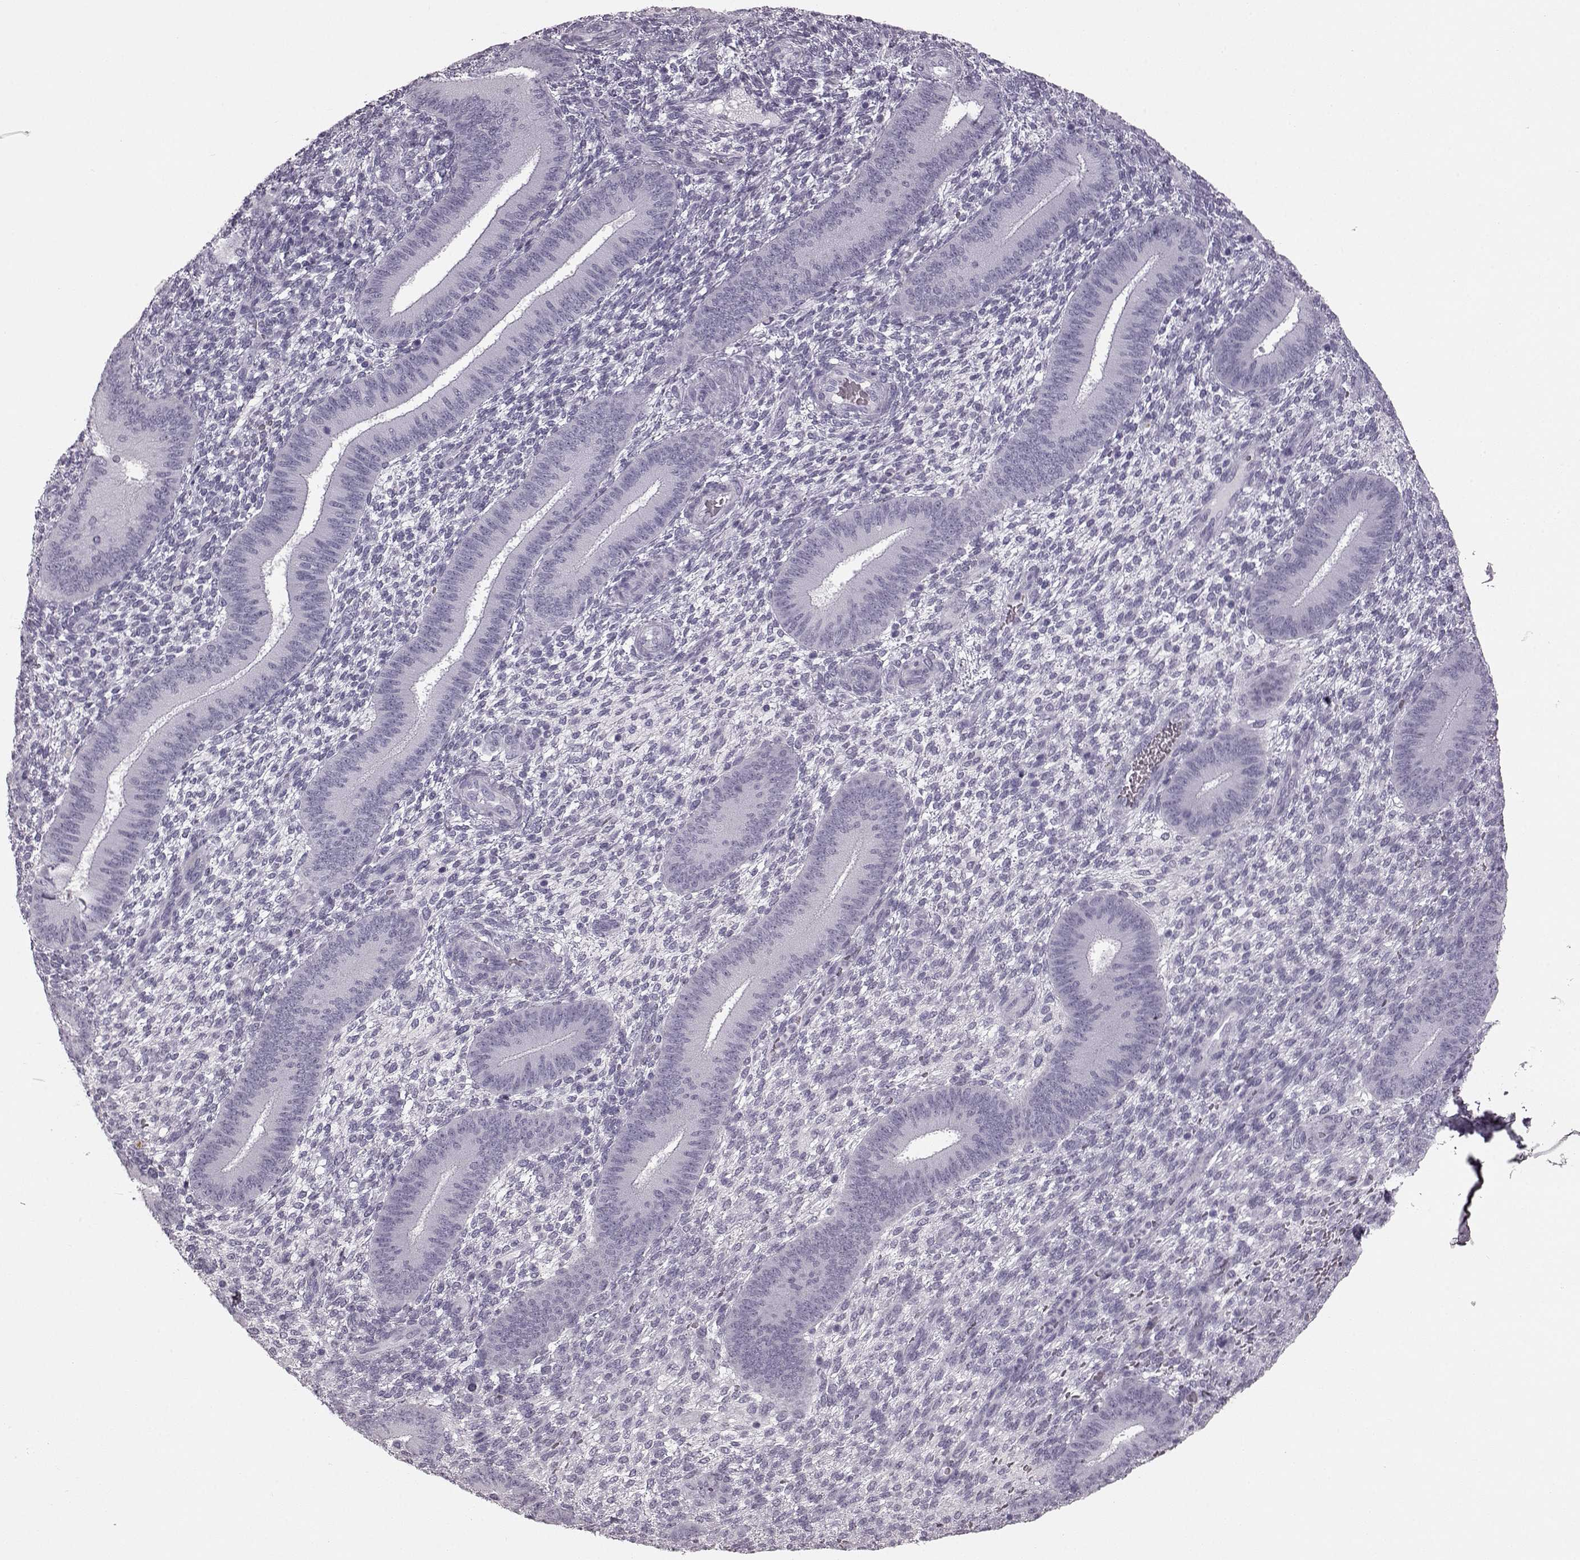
{"staining": {"intensity": "negative", "quantity": "none", "location": "none"}, "tissue": "endometrium", "cell_type": "Cells in endometrial stroma", "image_type": "normal", "snomed": [{"axis": "morphology", "description": "Normal tissue, NOS"}, {"axis": "topography", "description": "Endometrium"}], "caption": "Immunohistochemistry photomicrograph of unremarkable endometrium: endometrium stained with DAB (3,3'-diaminobenzidine) displays no significant protein staining in cells in endometrial stroma.", "gene": "AIPL1", "patient": {"sex": "female", "age": 39}}